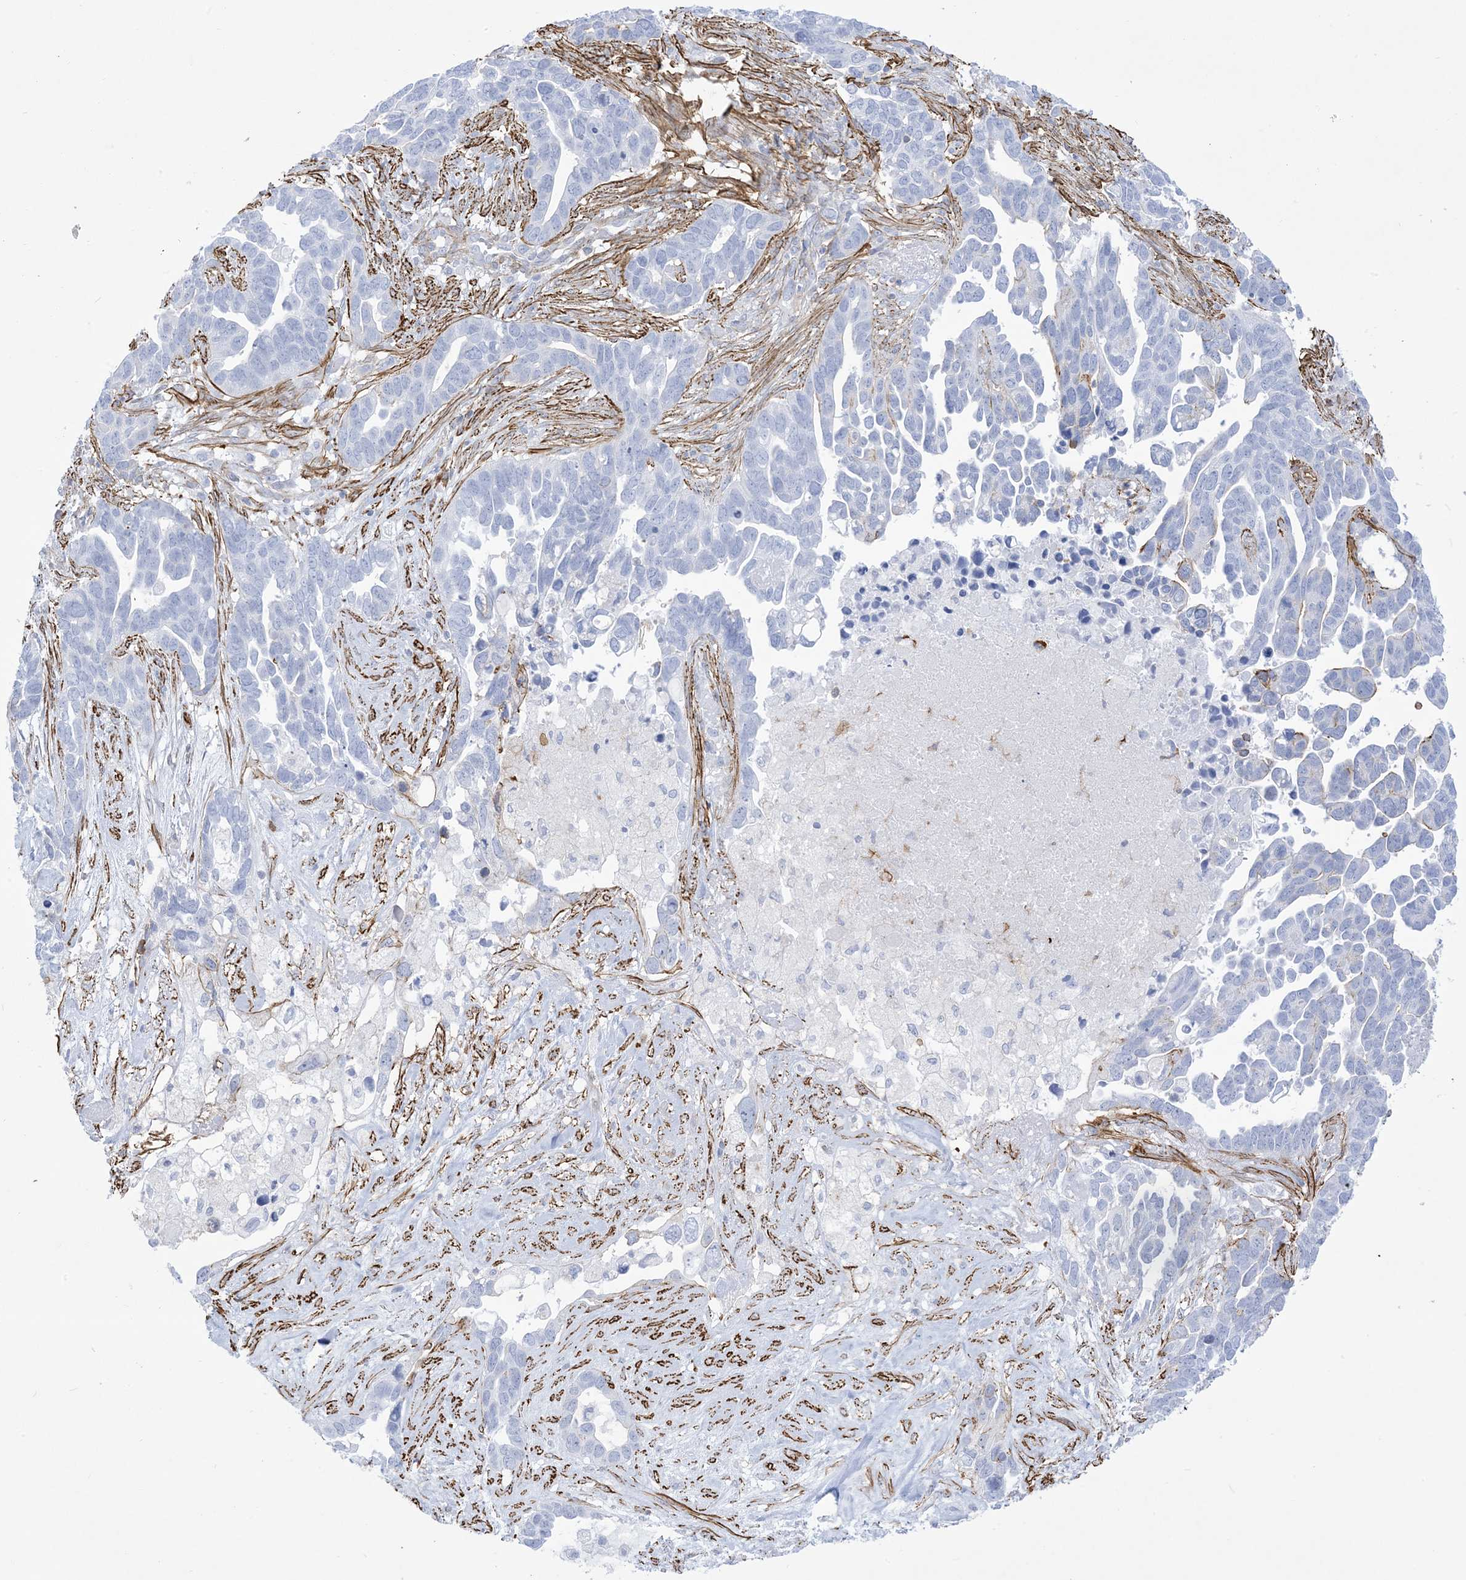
{"staining": {"intensity": "negative", "quantity": "none", "location": "none"}, "tissue": "ovarian cancer", "cell_type": "Tumor cells", "image_type": "cancer", "snomed": [{"axis": "morphology", "description": "Cystadenocarcinoma, serous, NOS"}, {"axis": "topography", "description": "Ovary"}], "caption": "The photomicrograph demonstrates no staining of tumor cells in ovarian serous cystadenocarcinoma.", "gene": "B3GNT7", "patient": {"sex": "female", "age": 54}}